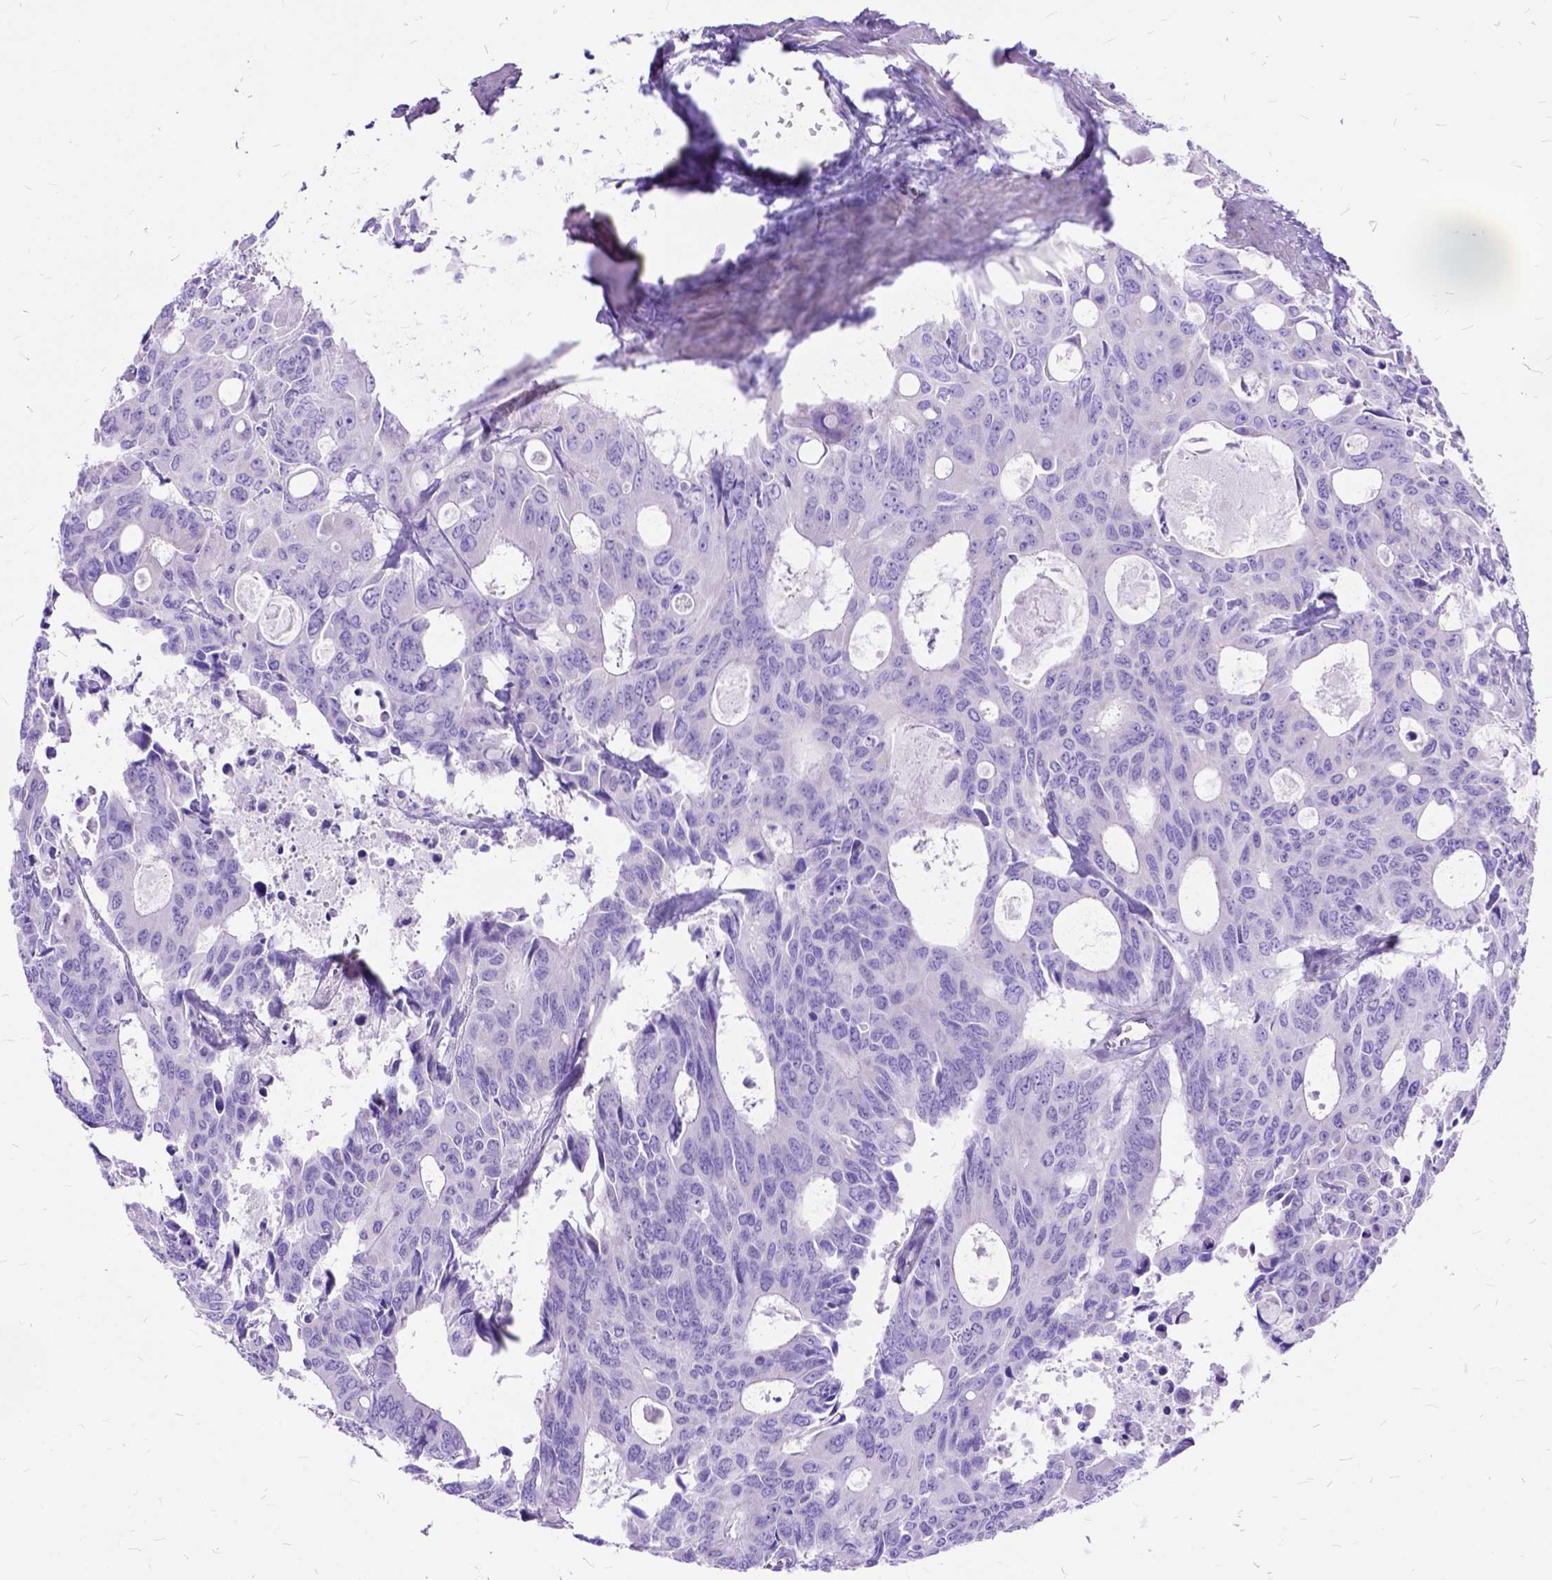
{"staining": {"intensity": "negative", "quantity": "none", "location": "none"}, "tissue": "colorectal cancer", "cell_type": "Tumor cells", "image_type": "cancer", "snomed": [{"axis": "morphology", "description": "Adenocarcinoma, NOS"}, {"axis": "topography", "description": "Rectum"}], "caption": "There is no significant staining in tumor cells of adenocarcinoma (colorectal).", "gene": "ARL9", "patient": {"sex": "male", "age": 76}}